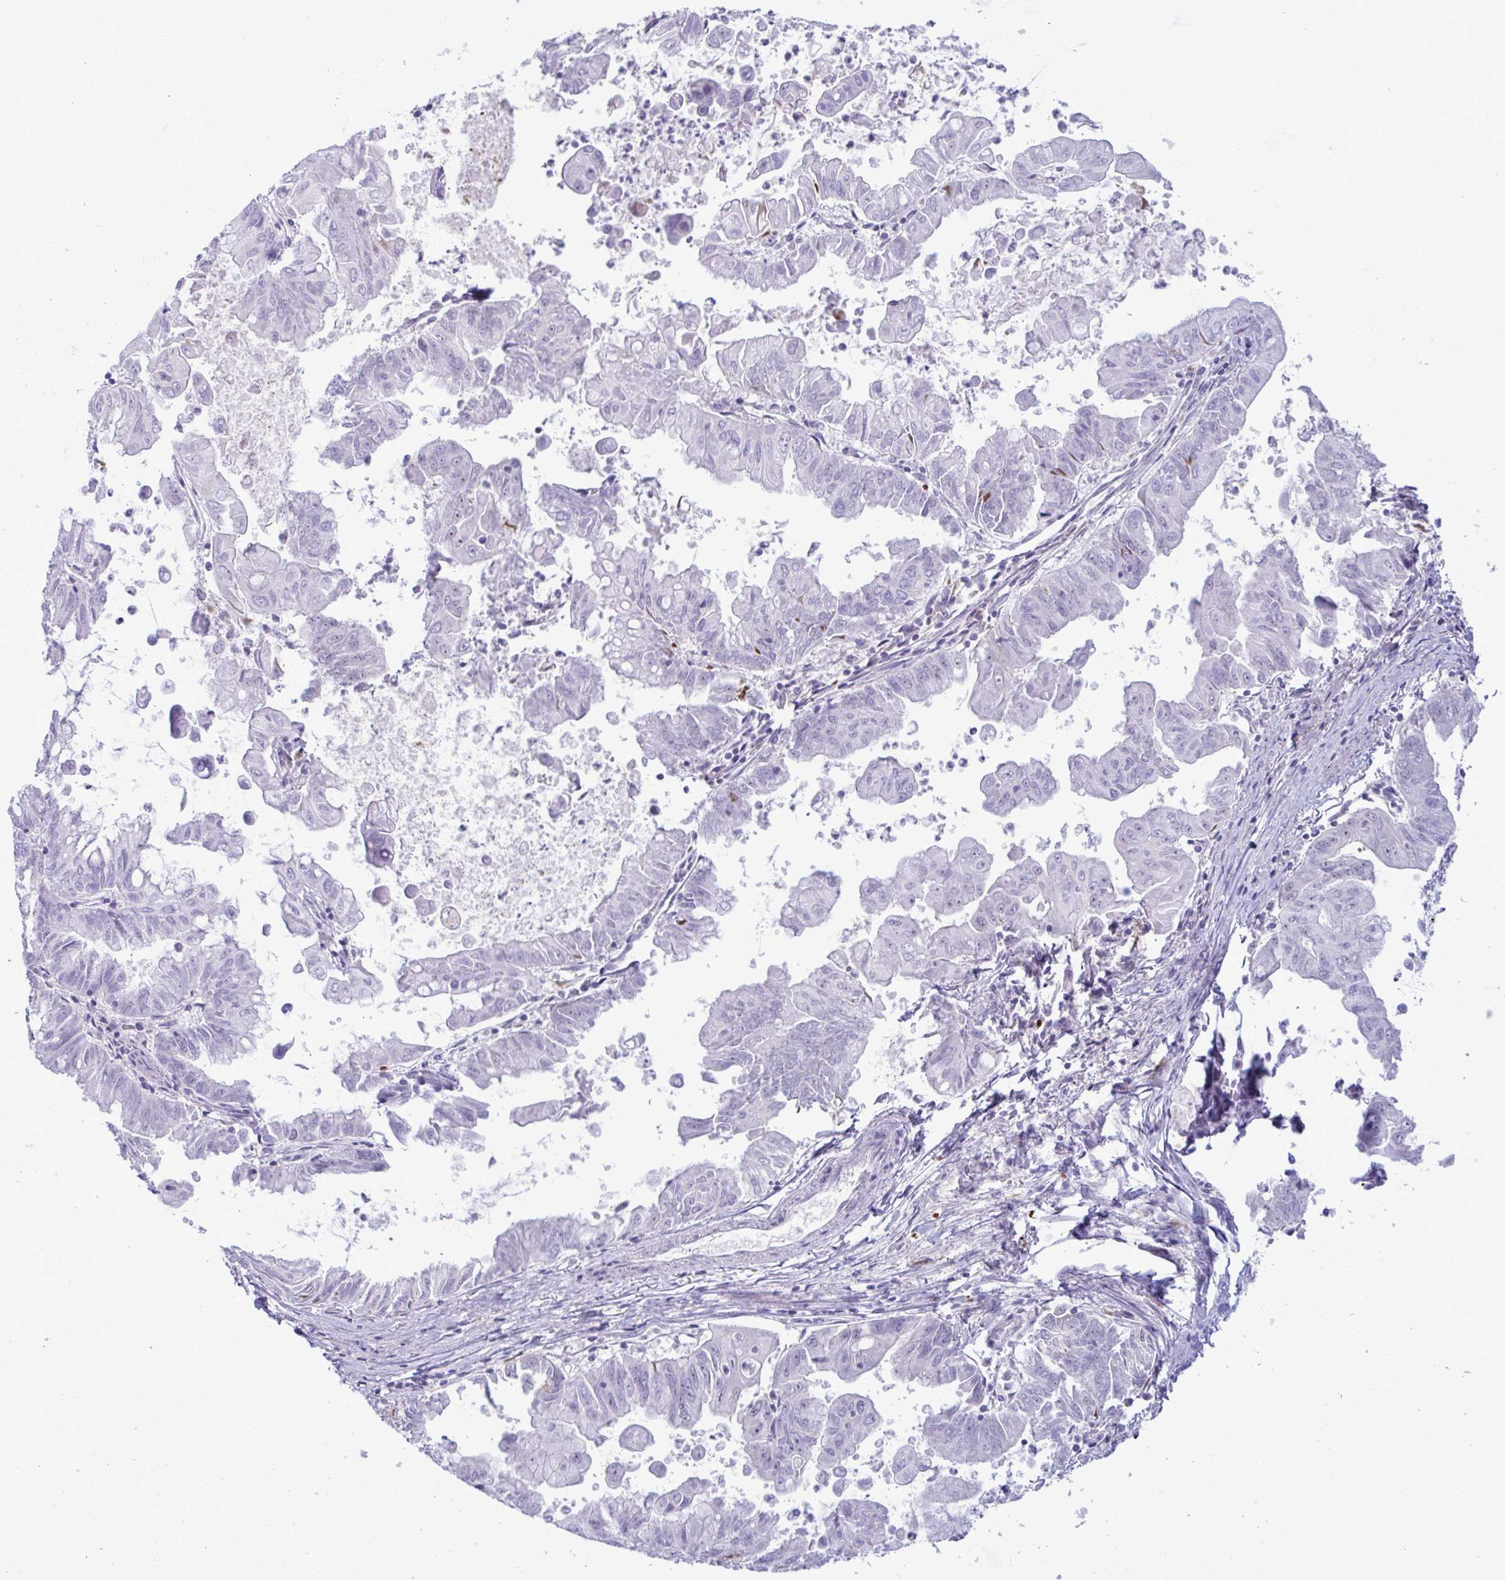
{"staining": {"intensity": "negative", "quantity": "none", "location": "none"}, "tissue": "stomach cancer", "cell_type": "Tumor cells", "image_type": "cancer", "snomed": [{"axis": "morphology", "description": "Adenocarcinoma, NOS"}, {"axis": "topography", "description": "Stomach, upper"}], "caption": "DAB immunohistochemical staining of stomach cancer (adenocarcinoma) displays no significant positivity in tumor cells.", "gene": "DOCK11", "patient": {"sex": "male", "age": 80}}